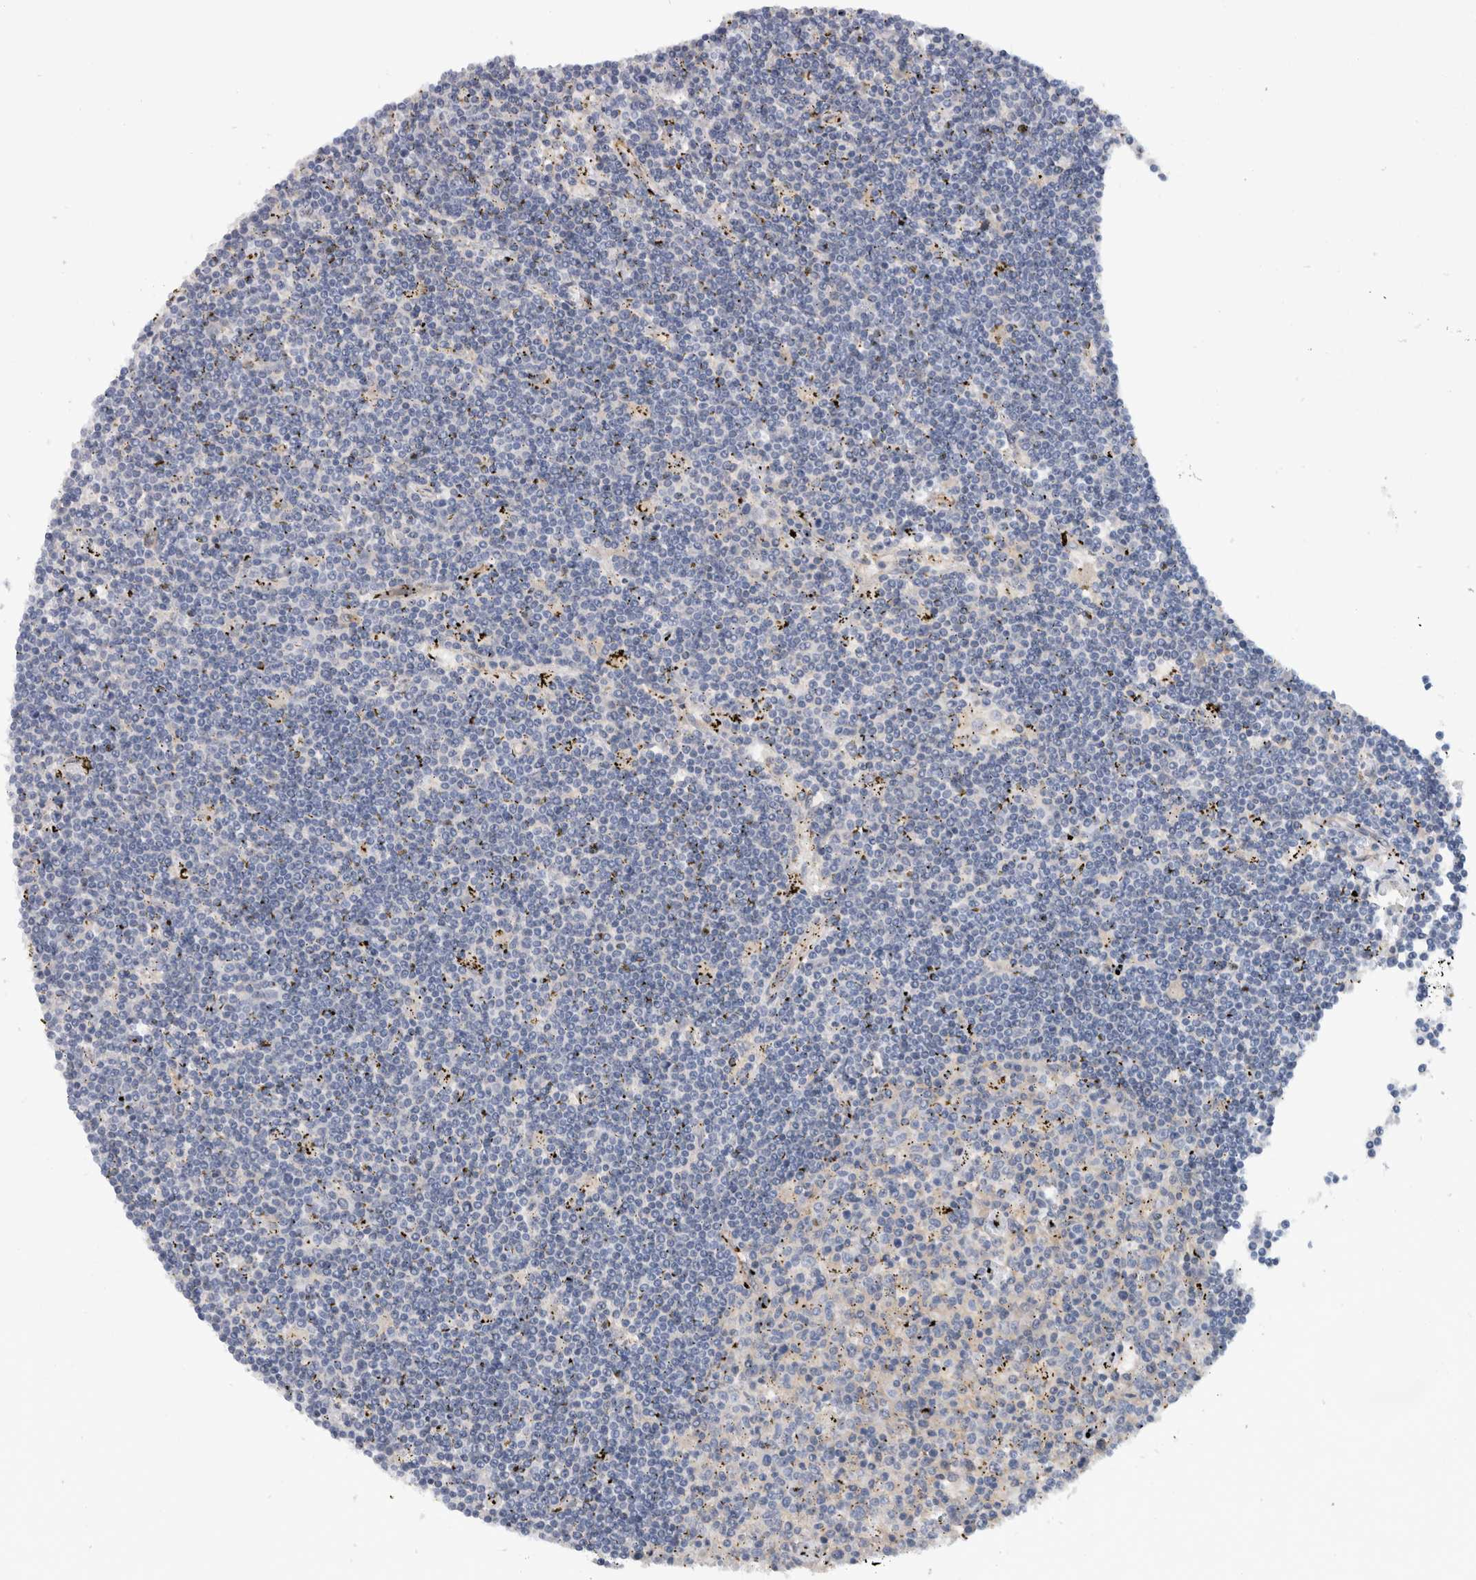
{"staining": {"intensity": "negative", "quantity": "none", "location": "none"}, "tissue": "lymphoma", "cell_type": "Tumor cells", "image_type": "cancer", "snomed": [{"axis": "morphology", "description": "Malignant lymphoma, non-Hodgkin's type, Low grade"}, {"axis": "topography", "description": "Spleen"}], "caption": "Tumor cells are negative for protein expression in human low-grade malignant lymphoma, non-Hodgkin's type.", "gene": "CD59", "patient": {"sex": "male", "age": 76}}